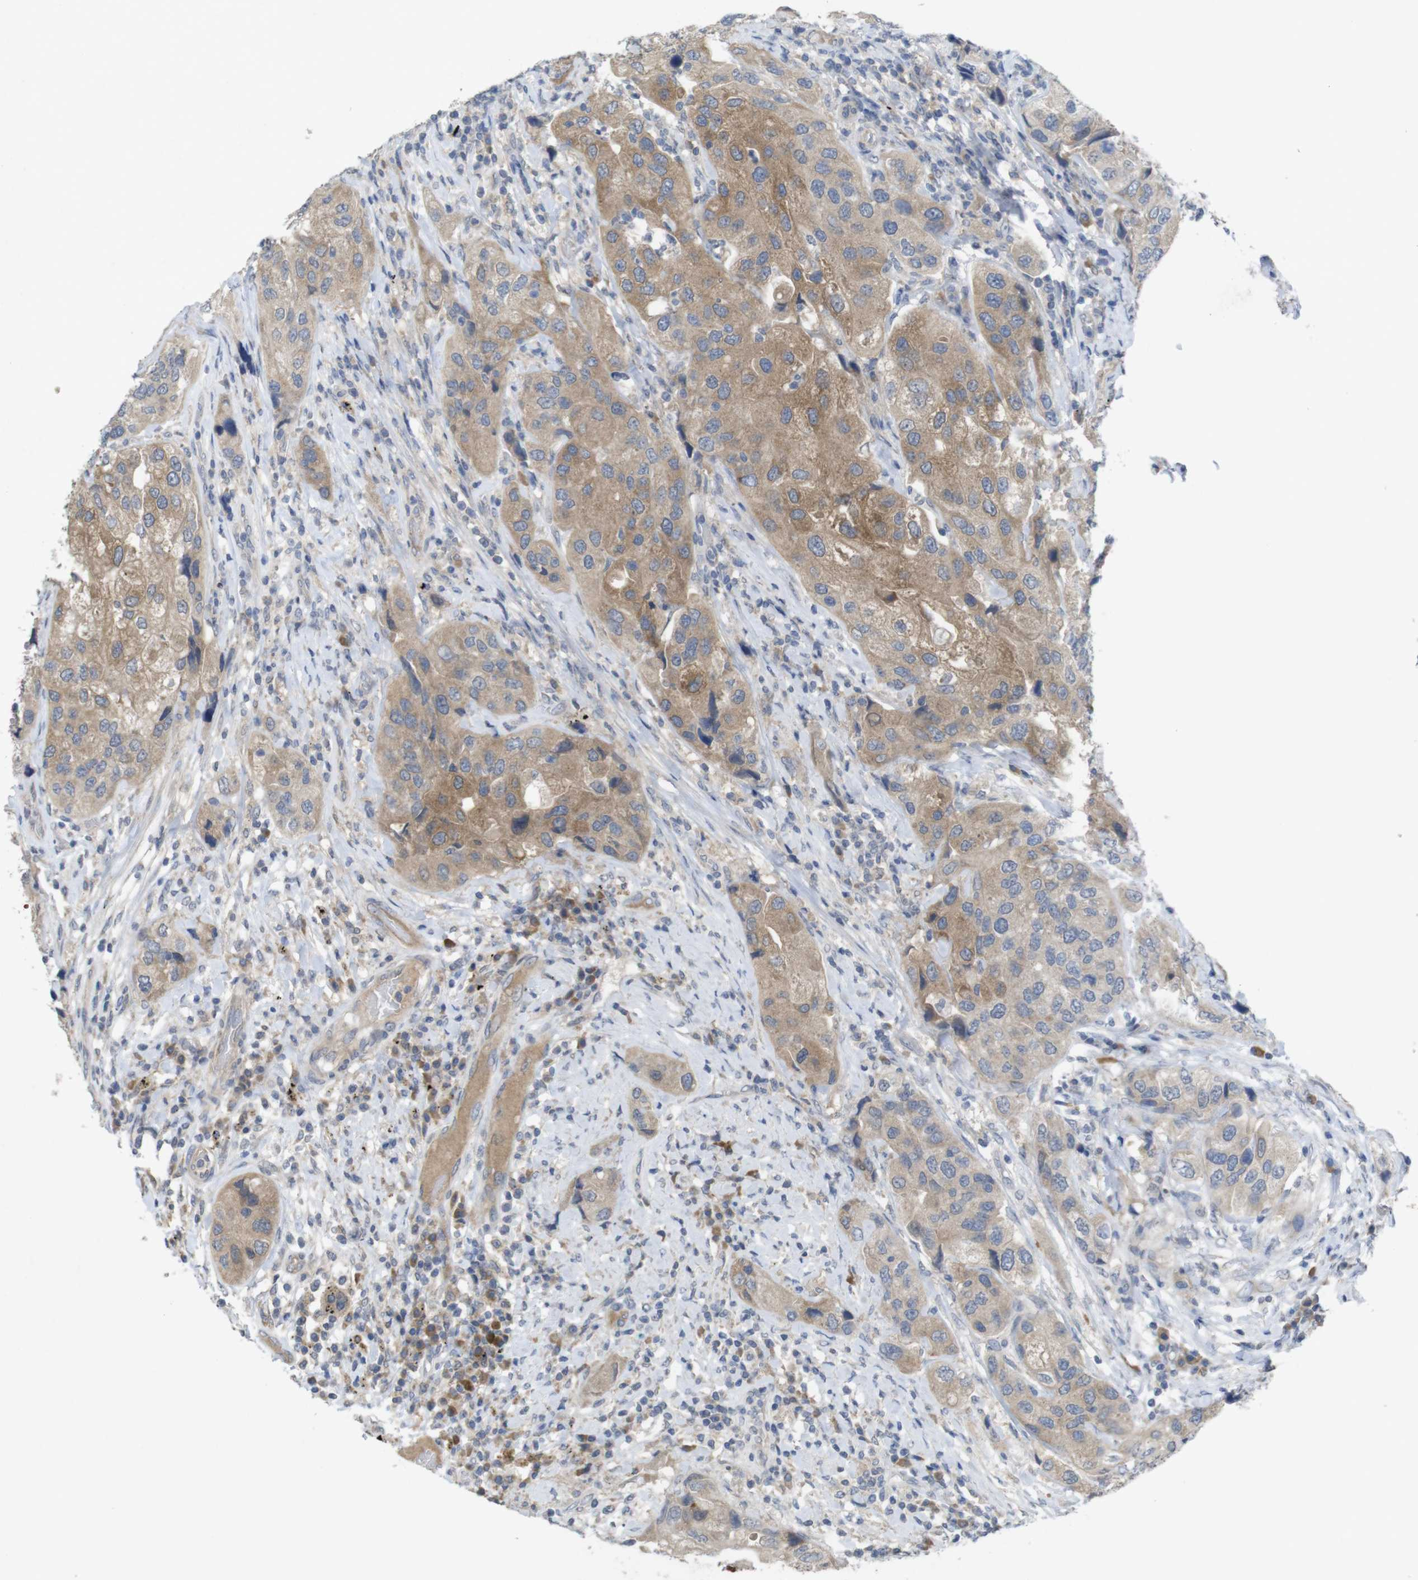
{"staining": {"intensity": "moderate", "quantity": ">75%", "location": "cytoplasmic/membranous"}, "tissue": "urothelial cancer", "cell_type": "Tumor cells", "image_type": "cancer", "snomed": [{"axis": "morphology", "description": "Urothelial carcinoma, High grade"}, {"axis": "topography", "description": "Urinary bladder"}], "caption": "This is a histology image of immunohistochemistry (IHC) staining of urothelial cancer, which shows moderate staining in the cytoplasmic/membranous of tumor cells.", "gene": "BCAR3", "patient": {"sex": "female", "age": 64}}